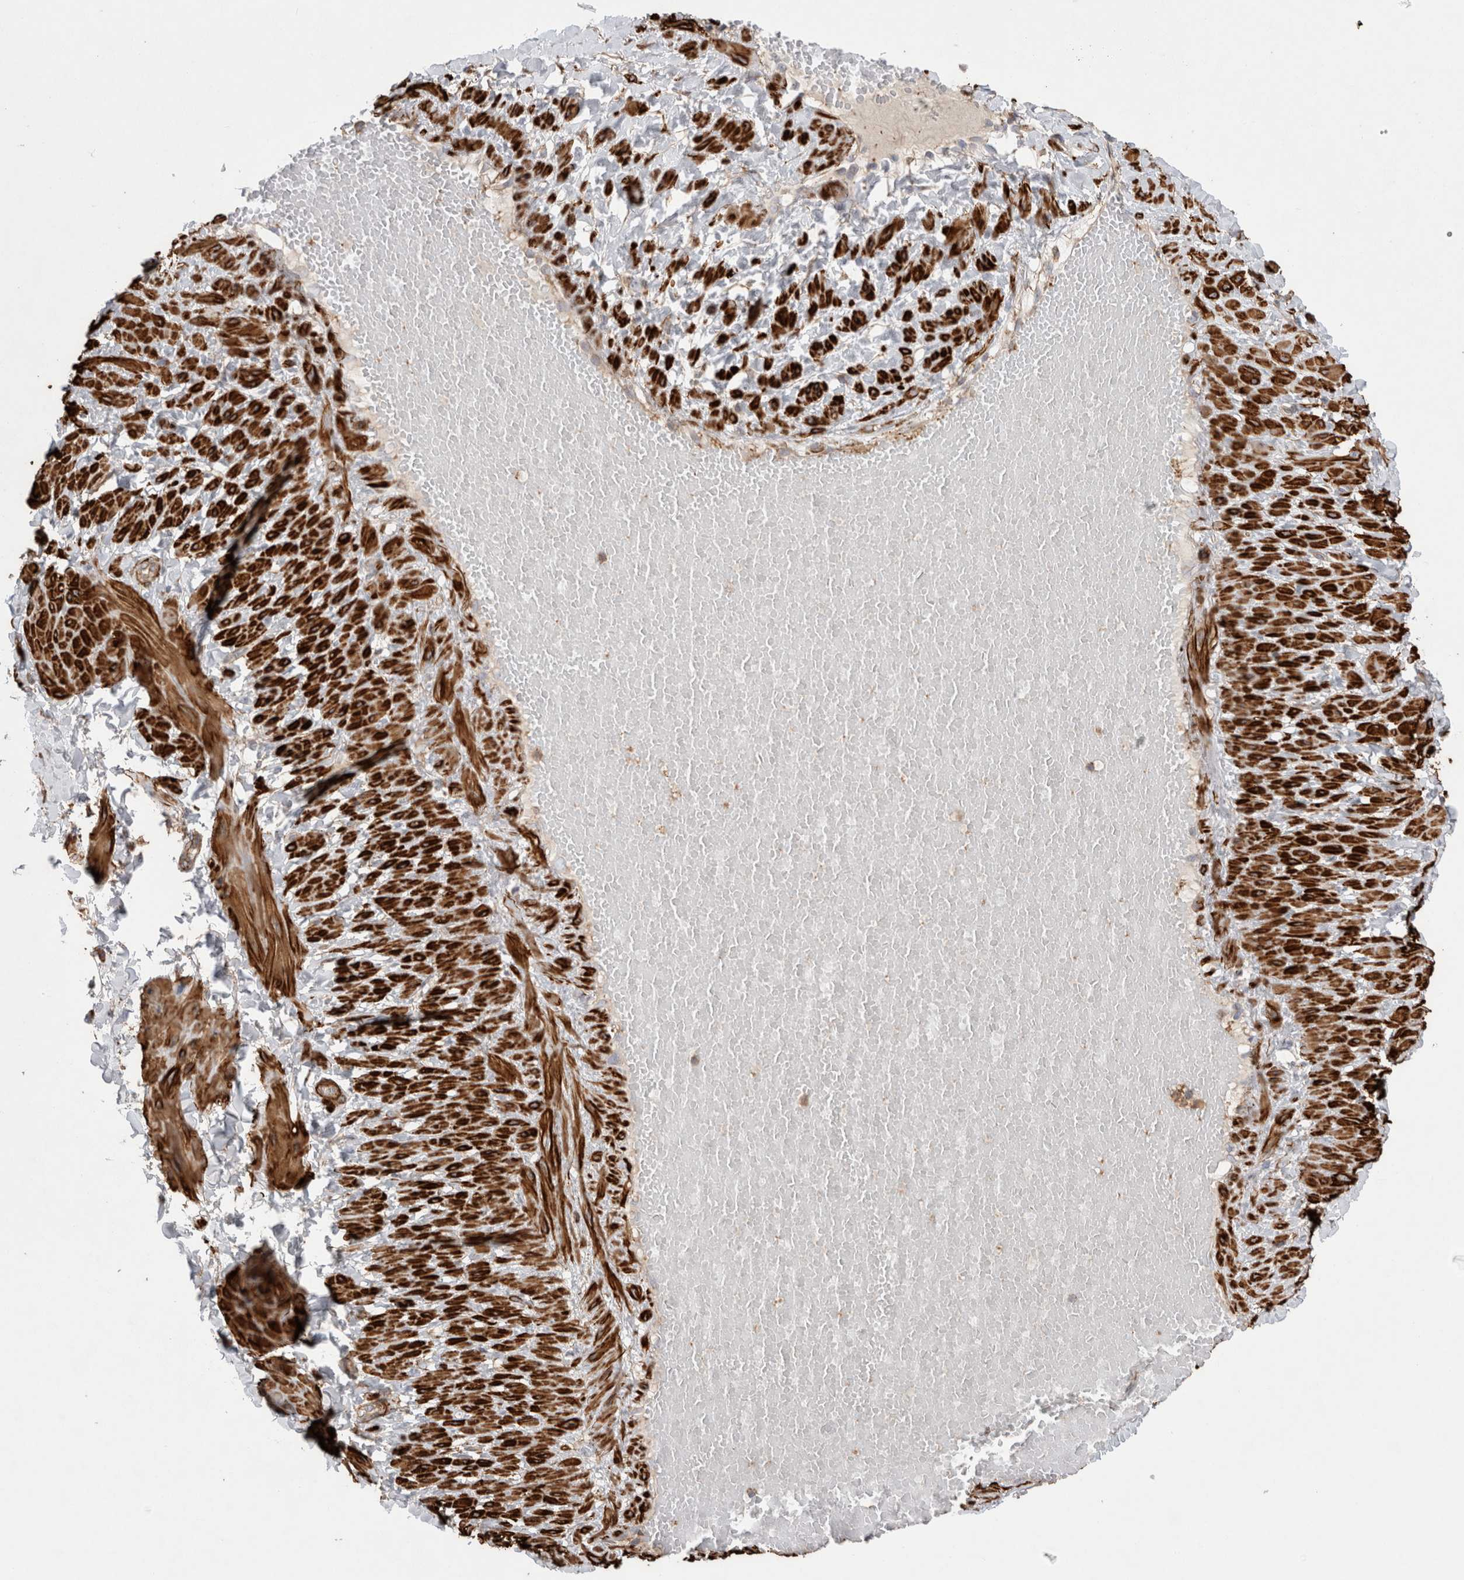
{"staining": {"intensity": "moderate", "quantity": "<25%", "location": "cytoplasmic/membranous"}, "tissue": "soft tissue", "cell_type": "Fibroblasts", "image_type": "normal", "snomed": [{"axis": "morphology", "description": "Normal tissue, NOS"}, {"axis": "topography", "description": "Adipose tissue"}, {"axis": "topography", "description": "Vascular tissue"}, {"axis": "topography", "description": "Peripheral nerve tissue"}], "caption": "An image of human soft tissue stained for a protein displays moderate cytoplasmic/membranous brown staining in fibroblasts. Nuclei are stained in blue.", "gene": "GPER1", "patient": {"sex": "male", "age": 25}}